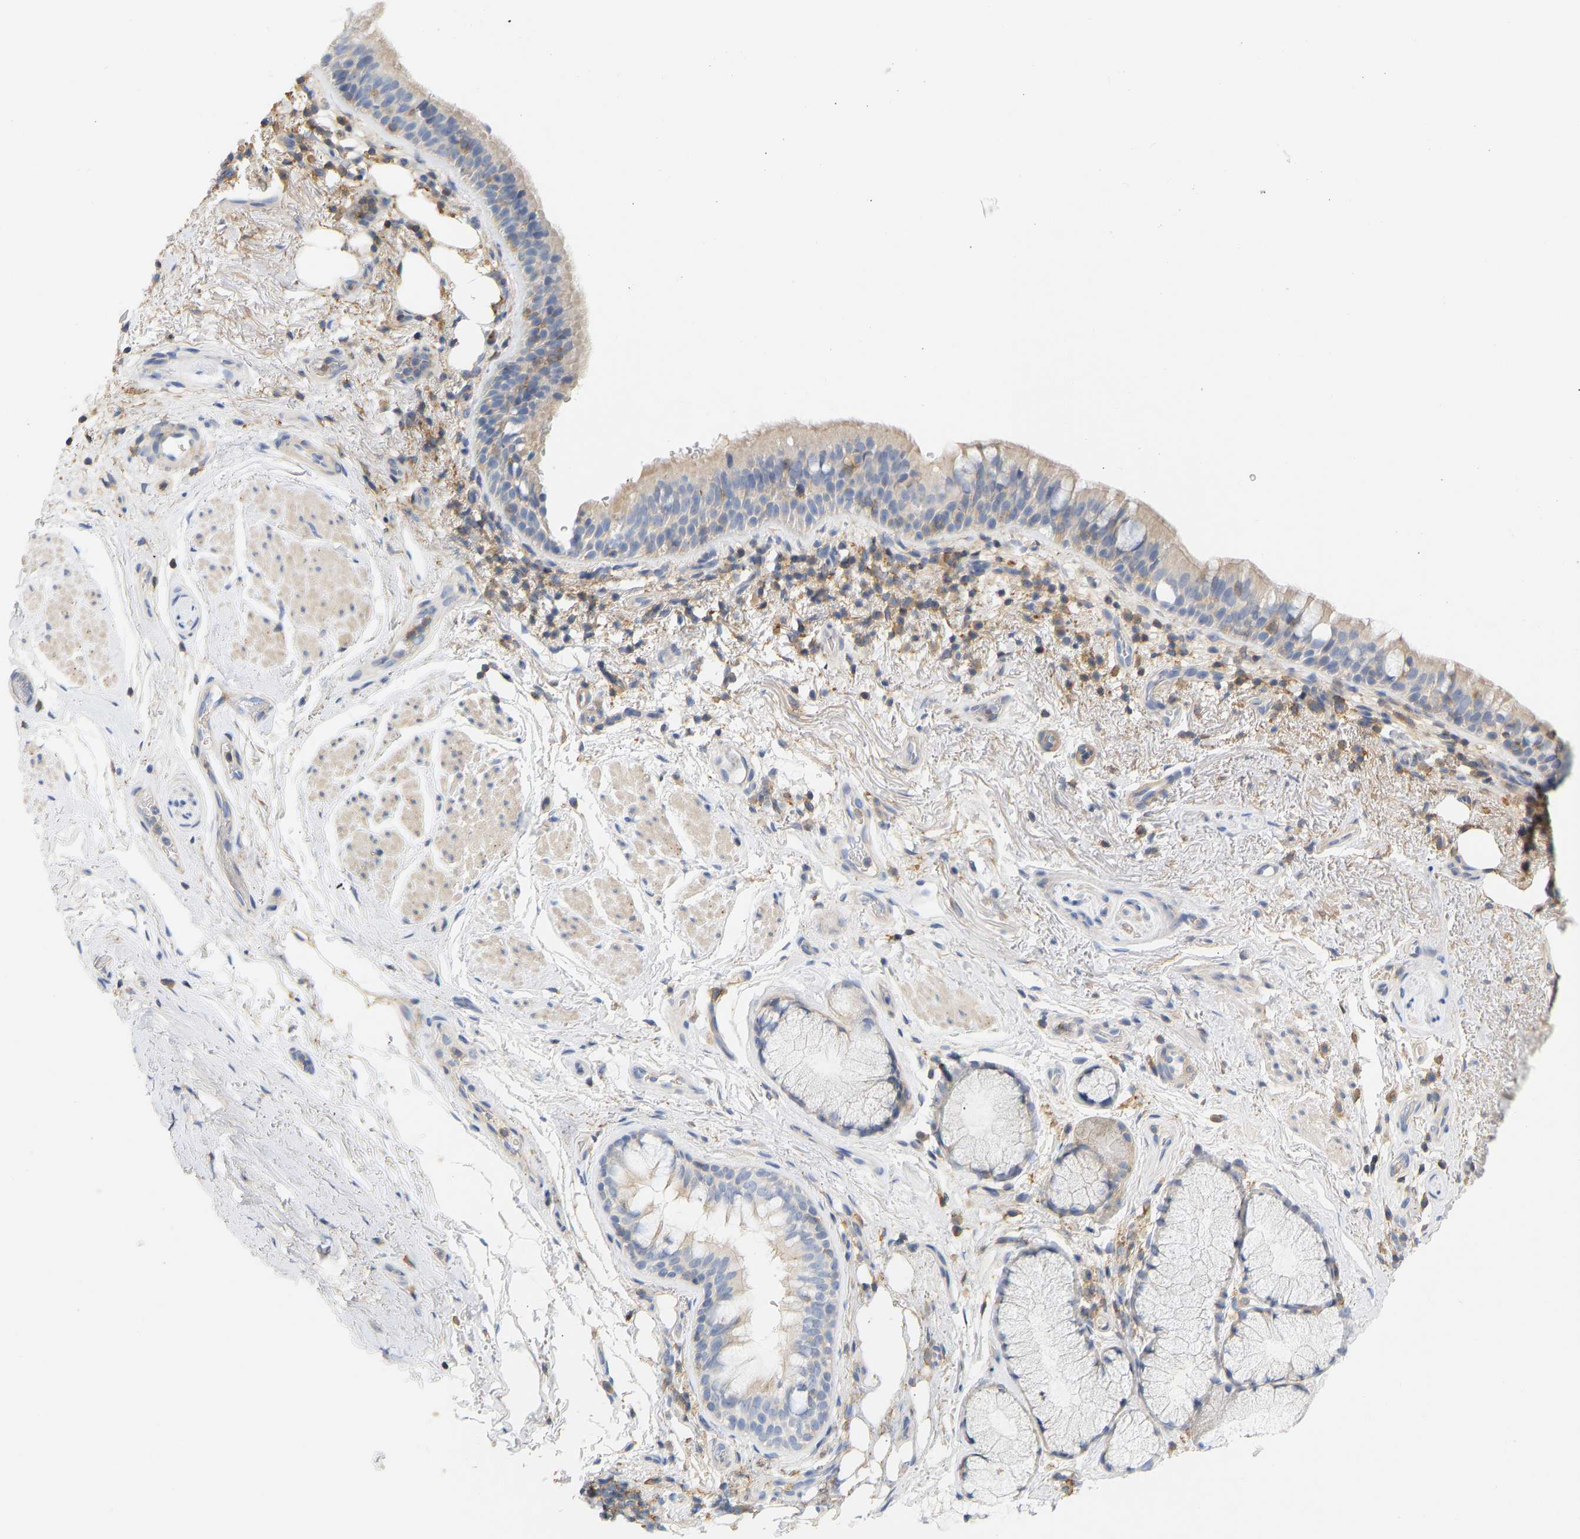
{"staining": {"intensity": "weak", "quantity": ">75%", "location": "cytoplasmic/membranous"}, "tissue": "bronchus", "cell_type": "Respiratory epithelial cells", "image_type": "normal", "snomed": [{"axis": "morphology", "description": "Normal tissue, NOS"}, {"axis": "morphology", "description": "Inflammation, NOS"}, {"axis": "topography", "description": "Cartilage tissue"}, {"axis": "topography", "description": "Bronchus"}], "caption": "Human bronchus stained with a brown dye displays weak cytoplasmic/membranous positive positivity in approximately >75% of respiratory epithelial cells.", "gene": "BVES", "patient": {"sex": "male", "age": 77}}